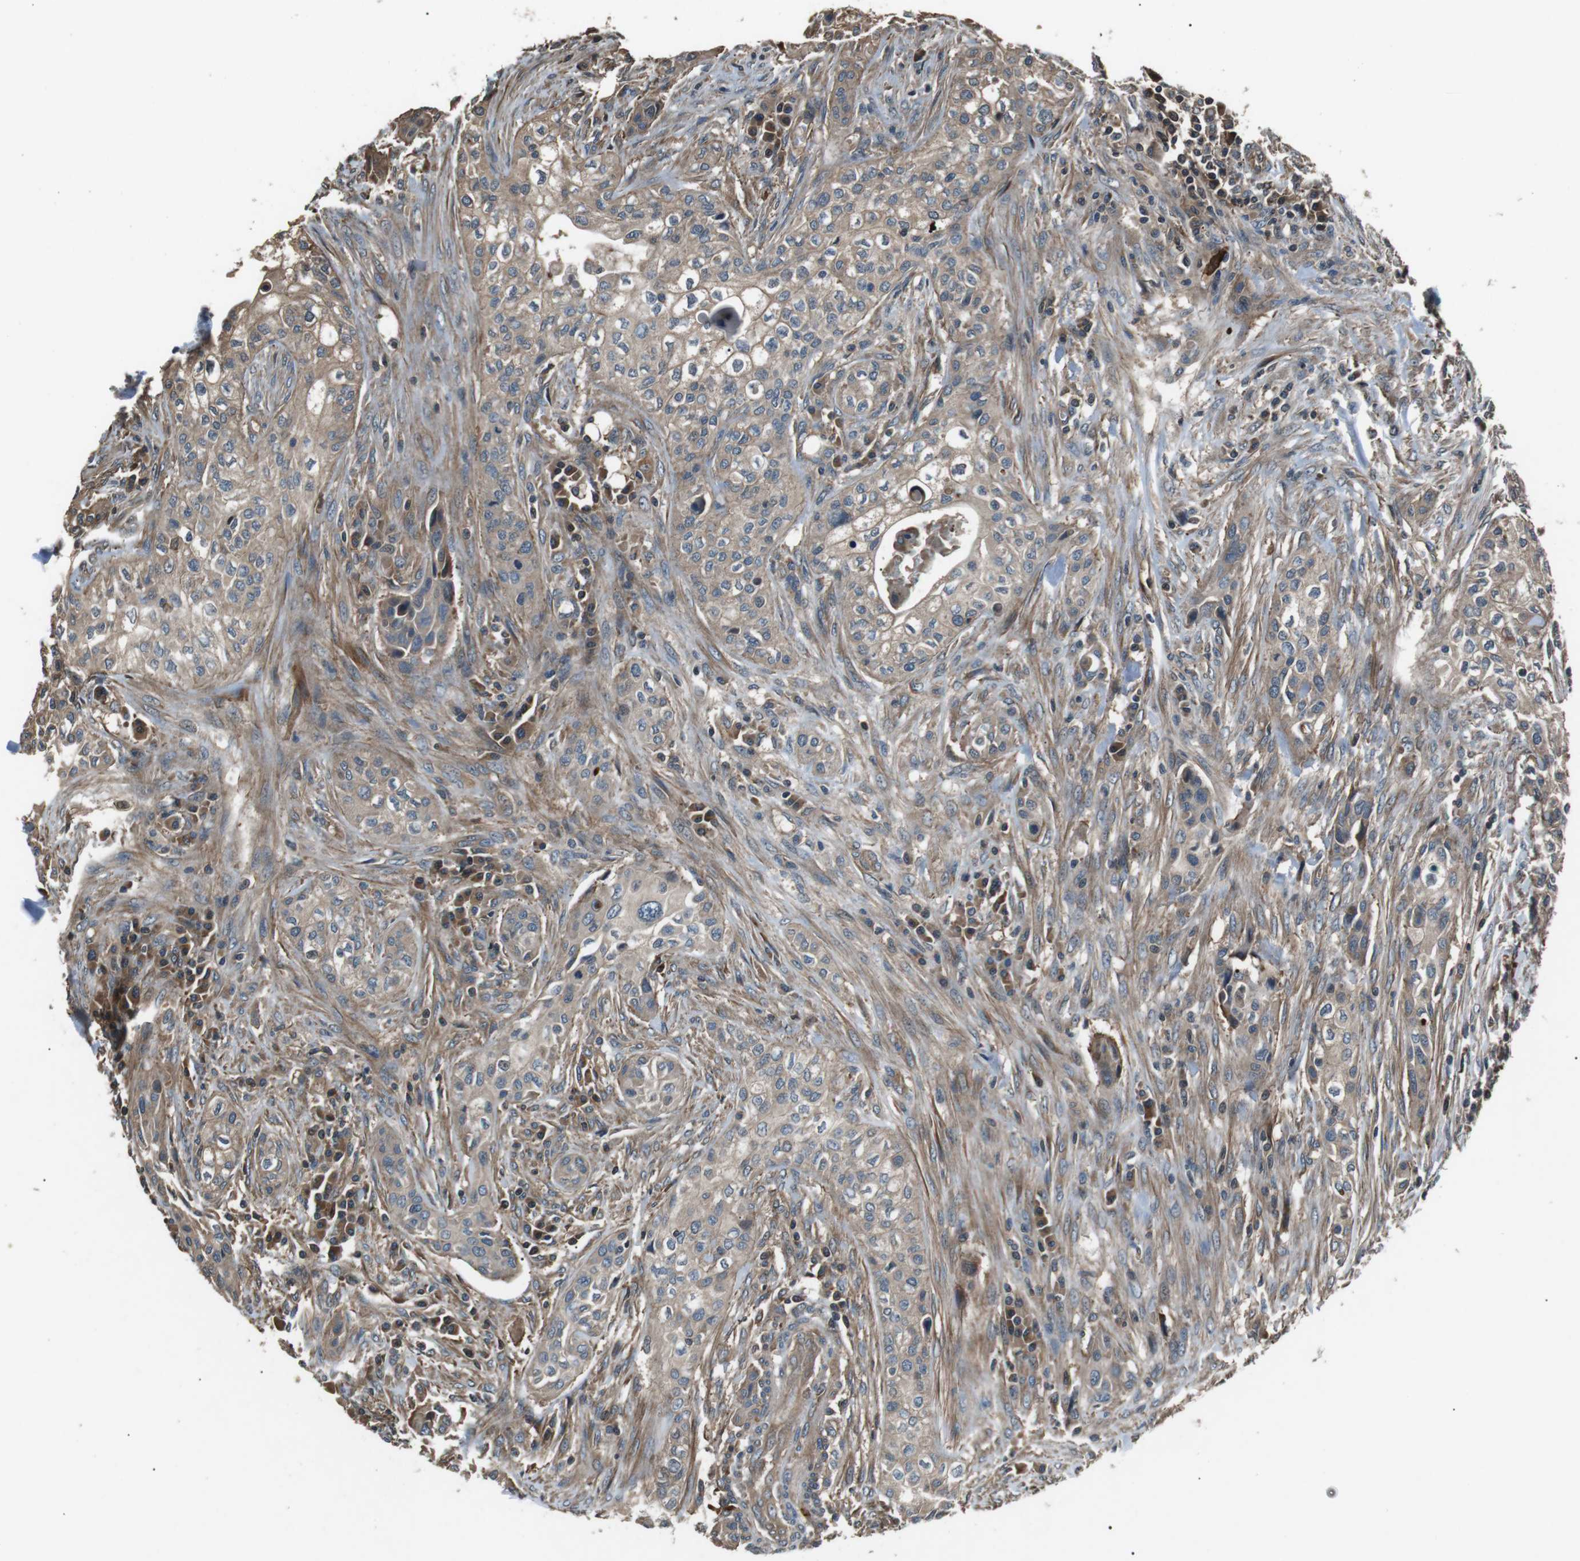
{"staining": {"intensity": "moderate", "quantity": ">75%", "location": "cytoplasmic/membranous"}, "tissue": "urothelial cancer", "cell_type": "Tumor cells", "image_type": "cancer", "snomed": [{"axis": "morphology", "description": "Urothelial carcinoma, High grade"}, {"axis": "topography", "description": "Urinary bladder"}], "caption": "The image demonstrates immunohistochemical staining of urothelial cancer. There is moderate cytoplasmic/membranous positivity is appreciated in approximately >75% of tumor cells. The staining is performed using DAB brown chromogen to label protein expression. The nuclei are counter-stained blue using hematoxylin.", "gene": "GPR161", "patient": {"sex": "male", "age": 74}}